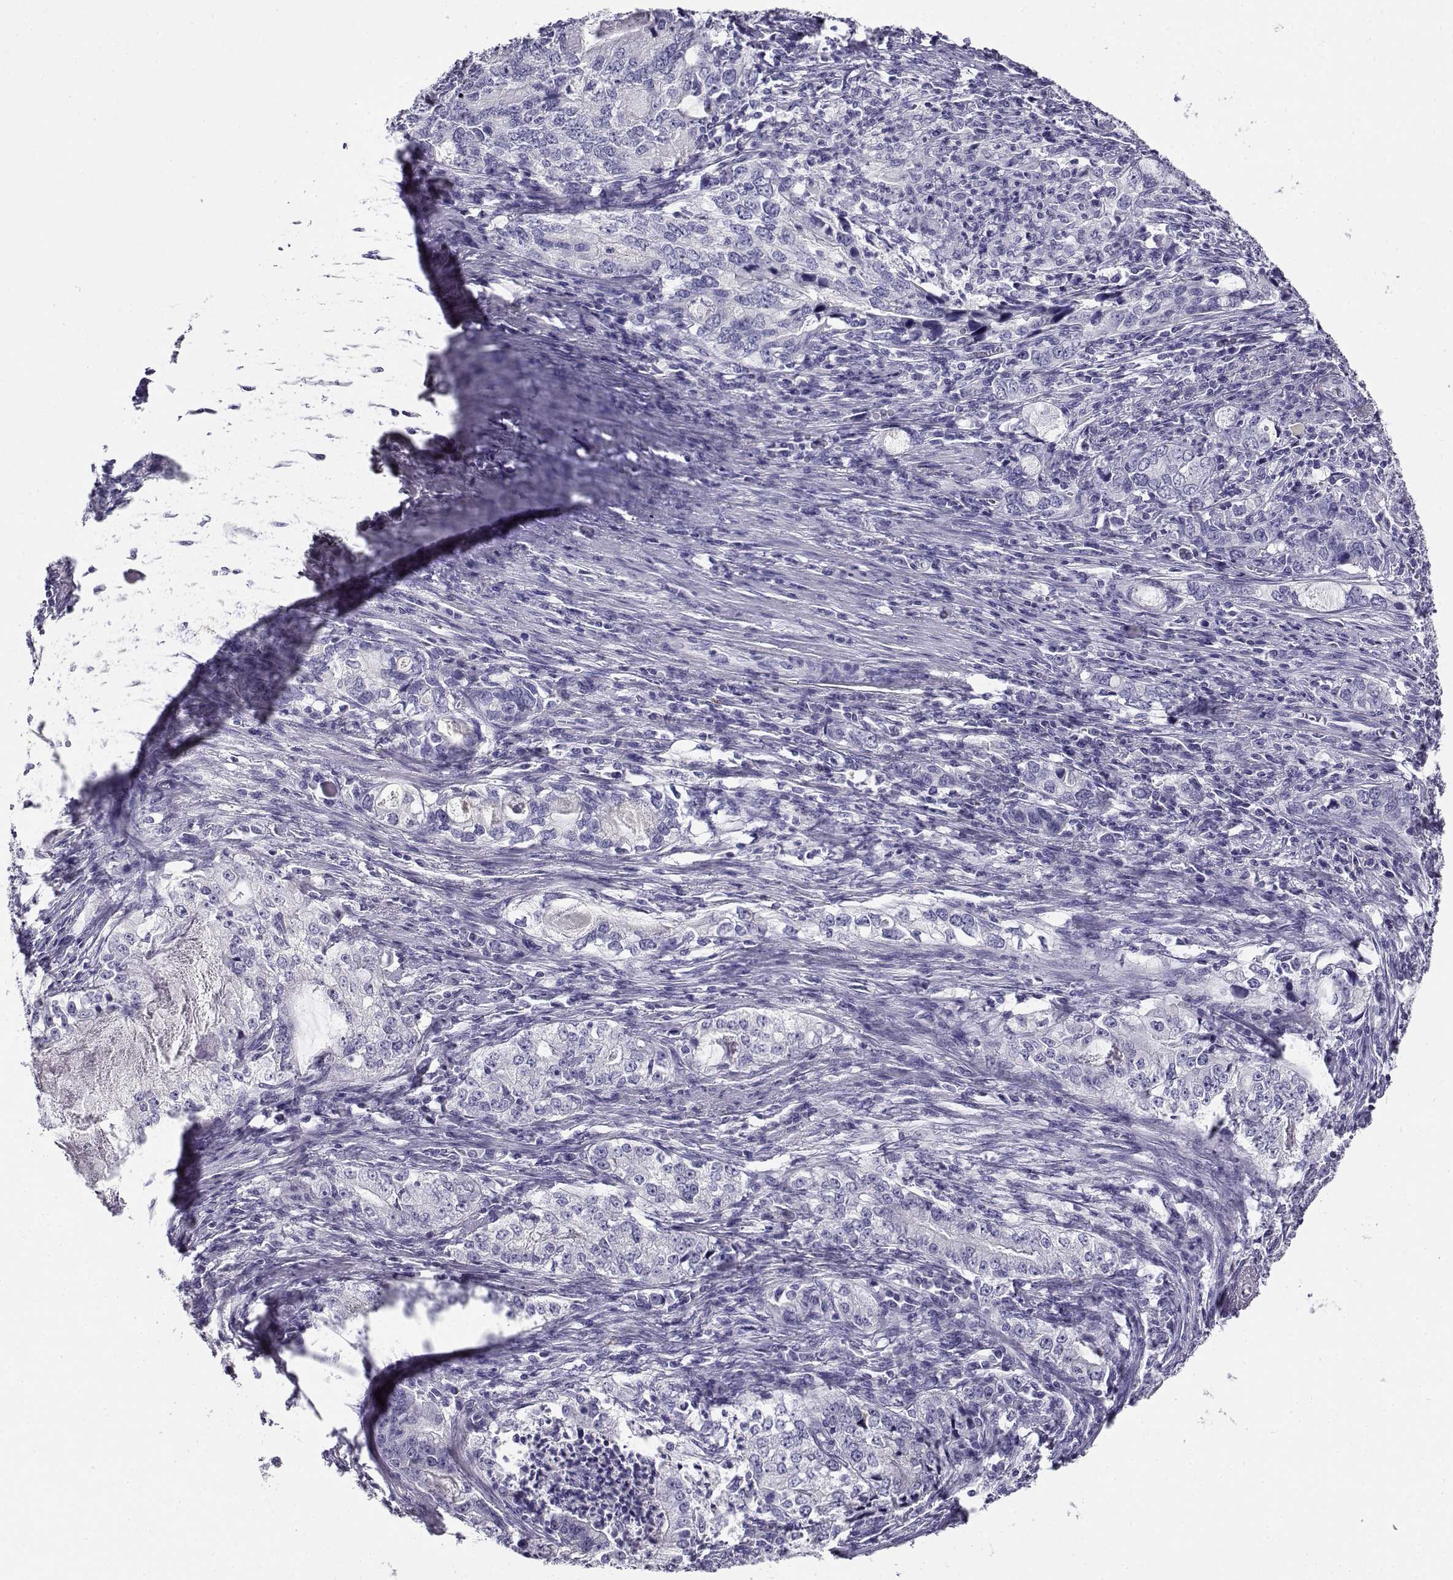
{"staining": {"intensity": "negative", "quantity": "none", "location": "none"}, "tissue": "stomach cancer", "cell_type": "Tumor cells", "image_type": "cancer", "snomed": [{"axis": "morphology", "description": "Adenocarcinoma, NOS"}, {"axis": "topography", "description": "Stomach, lower"}], "caption": "A photomicrograph of human stomach cancer (adenocarcinoma) is negative for staining in tumor cells.", "gene": "CABS1", "patient": {"sex": "female", "age": 72}}